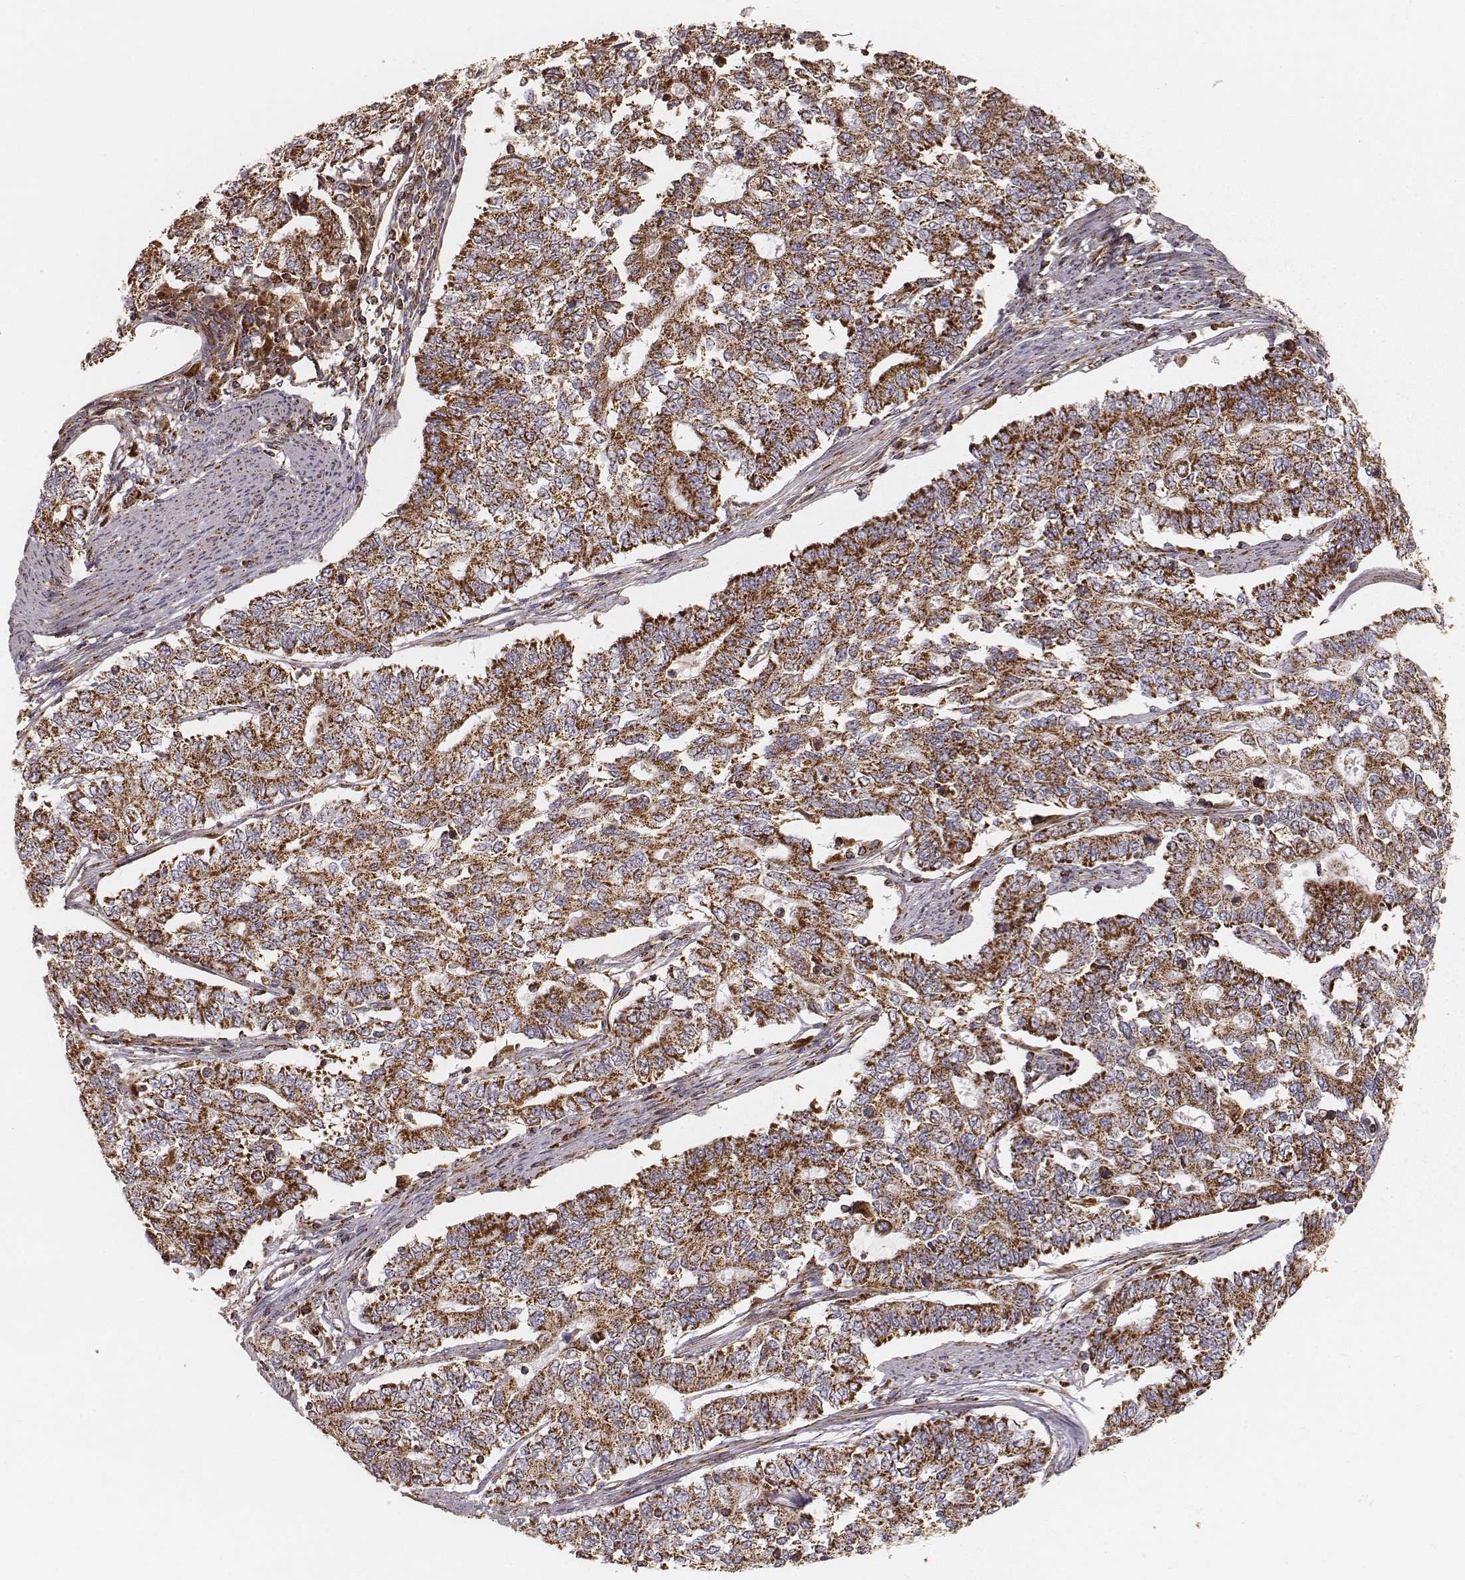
{"staining": {"intensity": "strong", "quantity": ">75%", "location": "cytoplasmic/membranous"}, "tissue": "endometrial cancer", "cell_type": "Tumor cells", "image_type": "cancer", "snomed": [{"axis": "morphology", "description": "Adenocarcinoma, NOS"}, {"axis": "topography", "description": "Uterus"}], "caption": "A high amount of strong cytoplasmic/membranous positivity is present in approximately >75% of tumor cells in endometrial adenocarcinoma tissue.", "gene": "CS", "patient": {"sex": "female", "age": 59}}